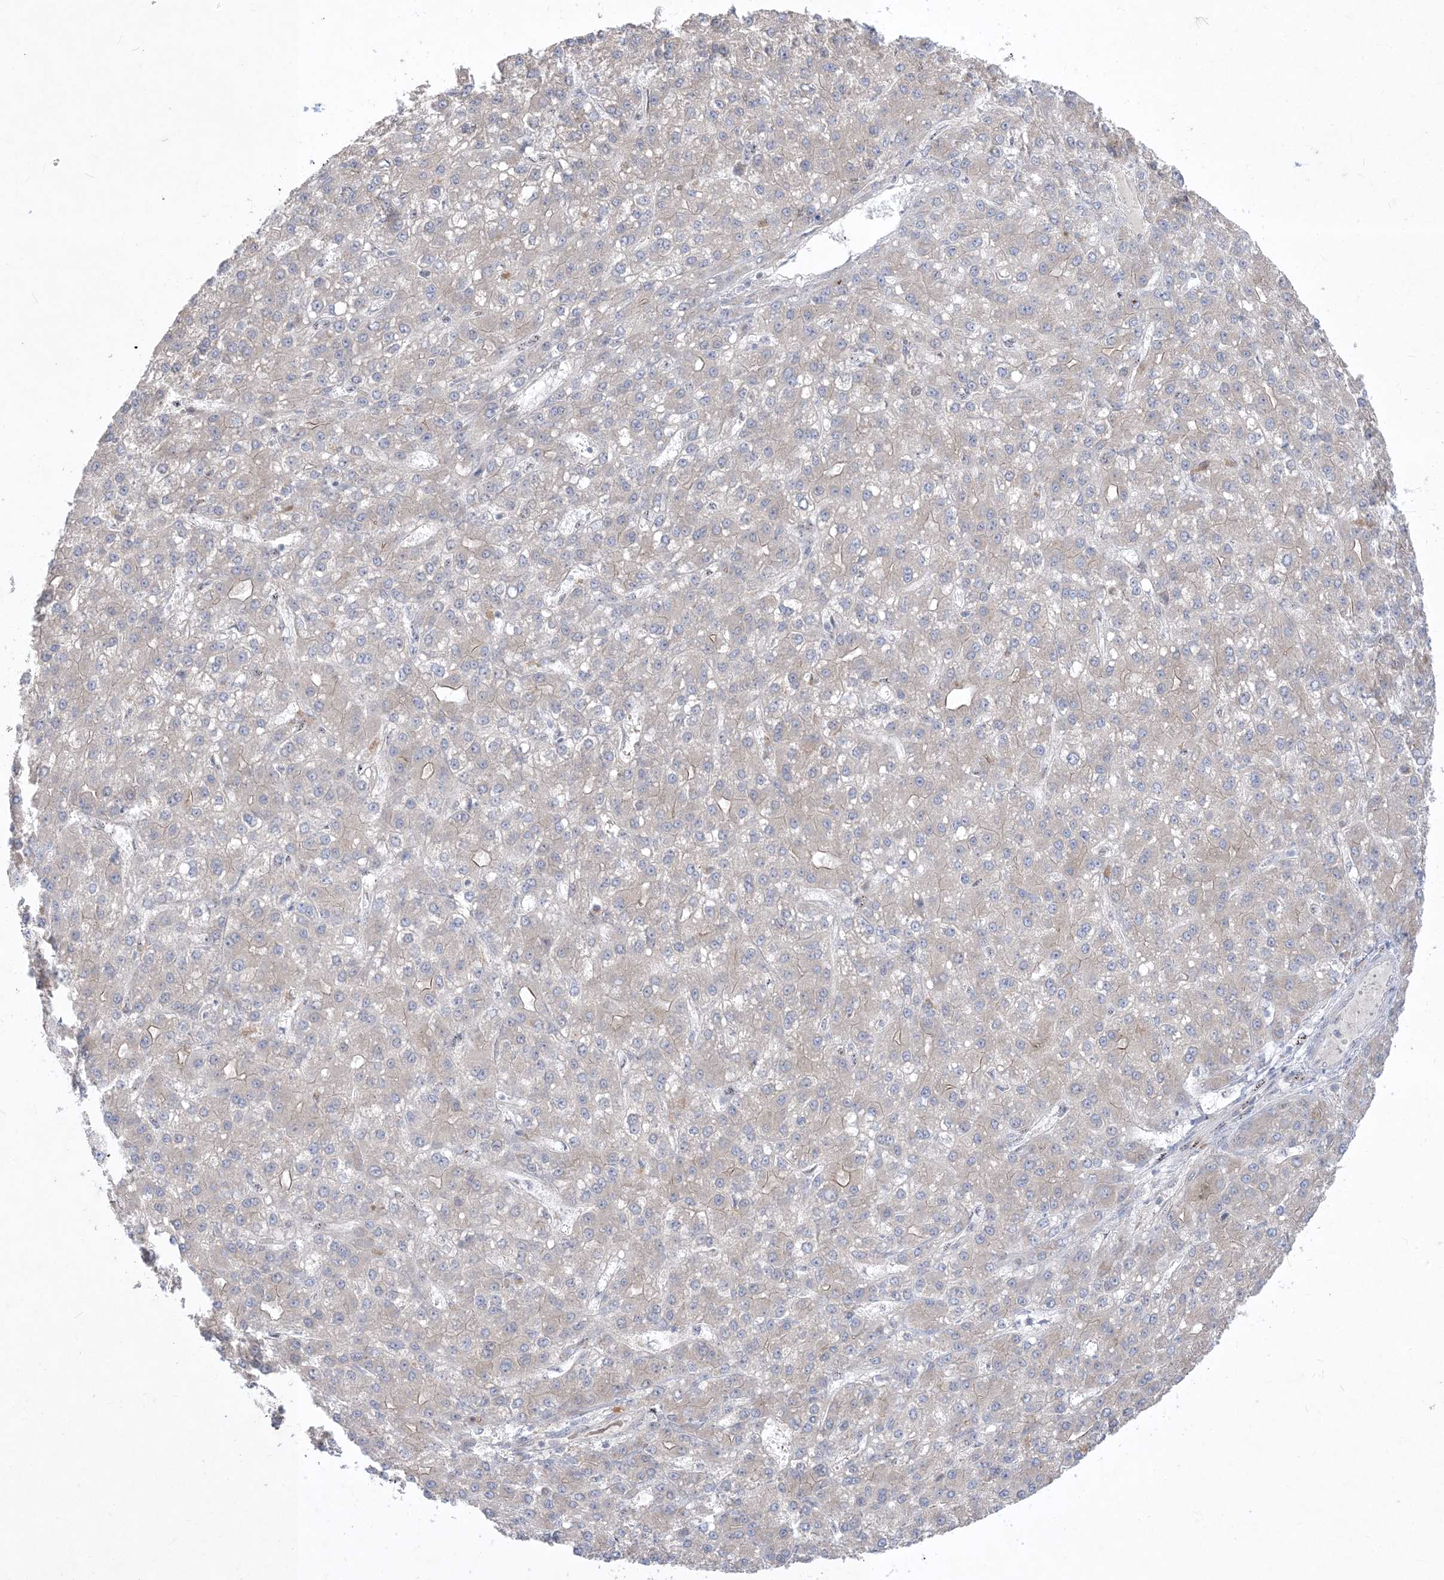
{"staining": {"intensity": "negative", "quantity": "none", "location": "none"}, "tissue": "liver cancer", "cell_type": "Tumor cells", "image_type": "cancer", "snomed": [{"axis": "morphology", "description": "Carcinoma, Hepatocellular, NOS"}, {"axis": "topography", "description": "Liver"}], "caption": "This is an IHC image of liver cancer (hepatocellular carcinoma). There is no positivity in tumor cells.", "gene": "BHLHE40", "patient": {"sex": "male", "age": 67}}